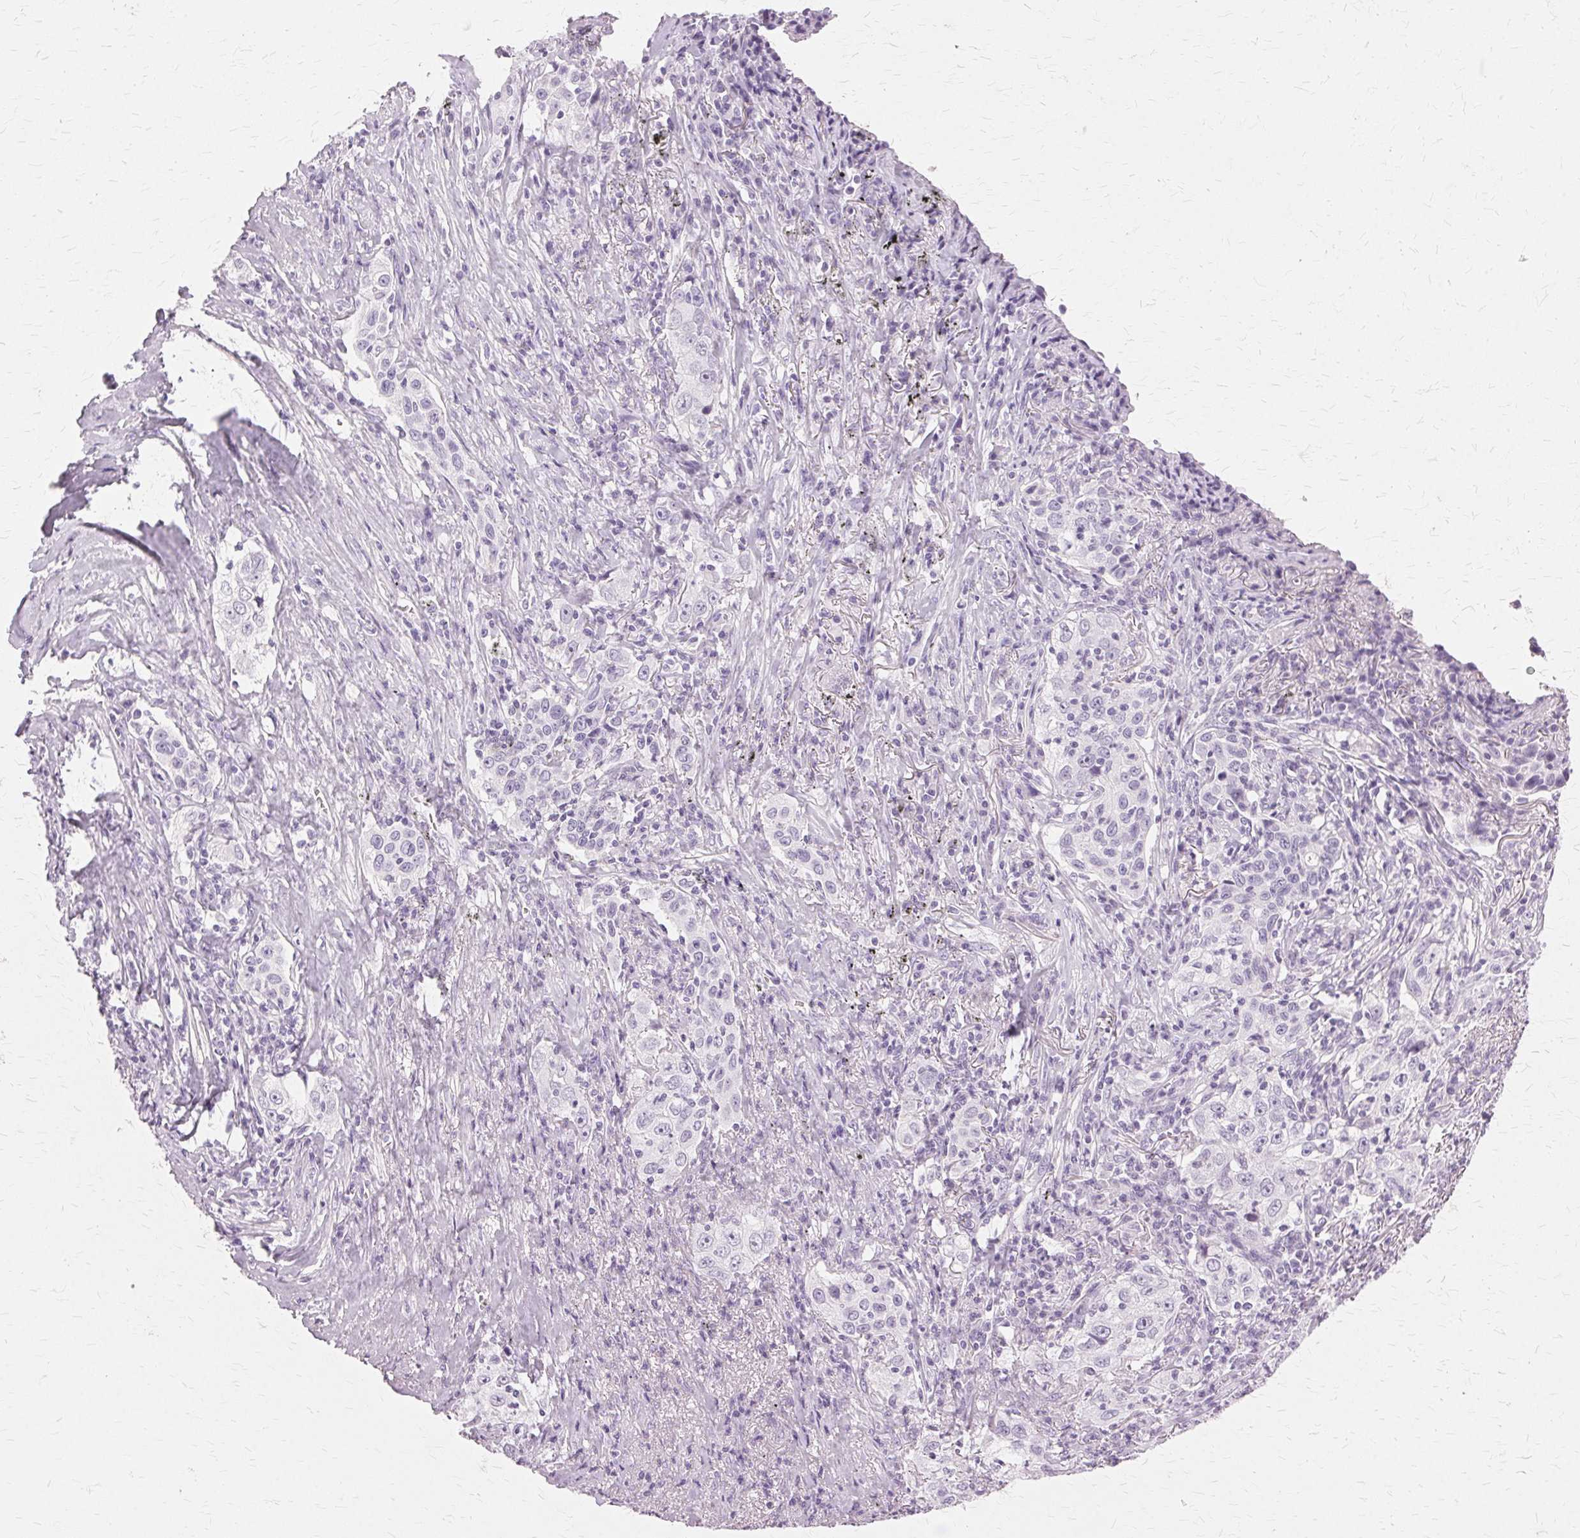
{"staining": {"intensity": "negative", "quantity": "none", "location": "none"}, "tissue": "lung cancer", "cell_type": "Tumor cells", "image_type": "cancer", "snomed": [{"axis": "morphology", "description": "Squamous cell carcinoma, NOS"}, {"axis": "topography", "description": "Lung"}], "caption": "This histopathology image is of lung cancer (squamous cell carcinoma) stained with immunohistochemistry to label a protein in brown with the nuclei are counter-stained blue. There is no staining in tumor cells.", "gene": "SLC45A3", "patient": {"sex": "male", "age": 71}}